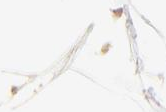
{"staining": {"intensity": "negative", "quantity": "none", "location": "none"}, "tissue": "adipose tissue", "cell_type": "Adipocytes", "image_type": "normal", "snomed": [{"axis": "morphology", "description": "Normal tissue, NOS"}, {"axis": "morphology", "description": "Duct carcinoma"}, {"axis": "topography", "description": "Breast"}, {"axis": "topography", "description": "Adipose tissue"}], "caption": "Immunohistochemistry micrograph of unremarkable human adipose tissue stained for a protein (brown), which shows no staining in adipocytes.", "gene": "ZNF747", "patient": {"sex": "female", "age": 37}}